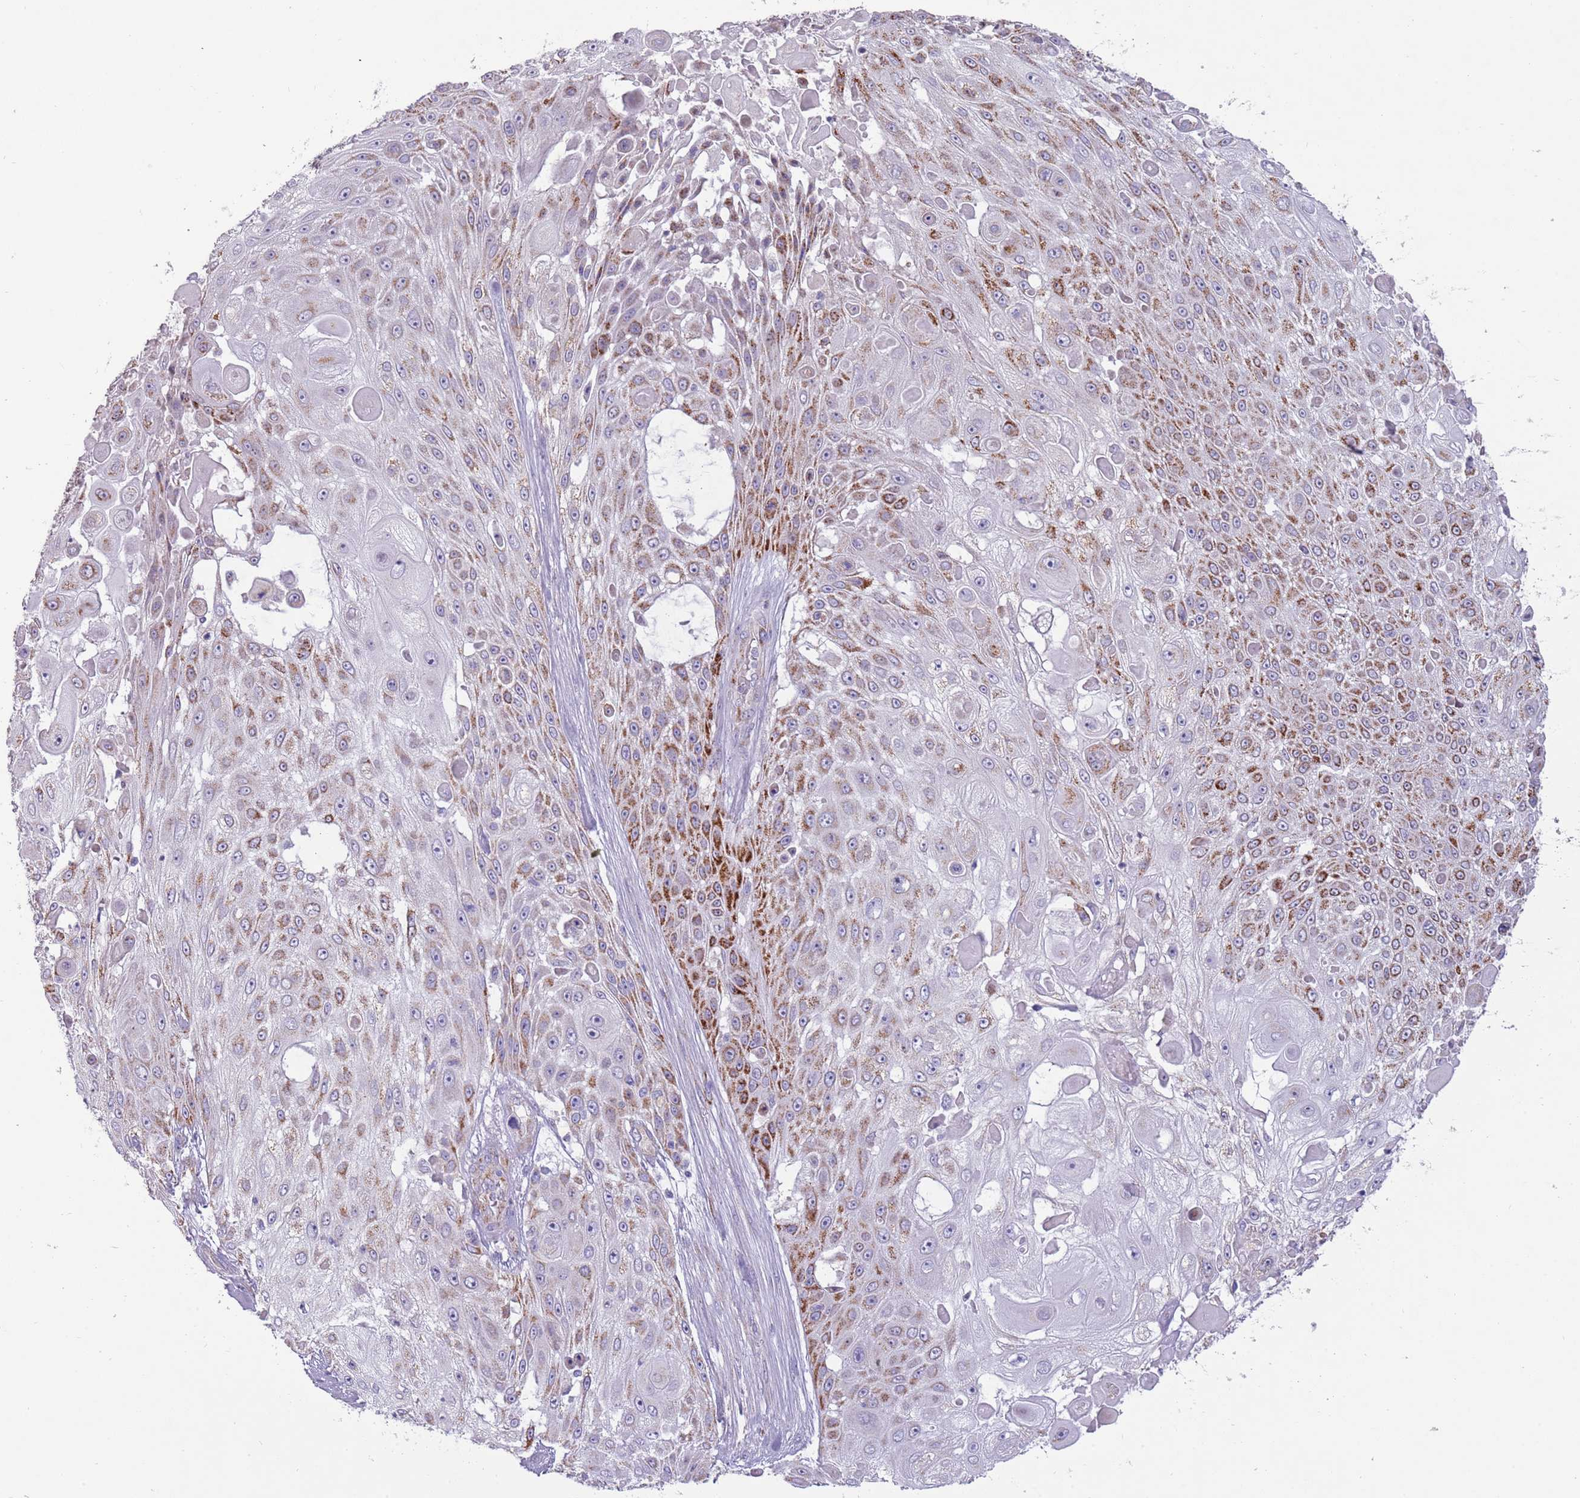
{"staining": {"intensity": "strong", "quantity": "25%-75%", "location": "cytoplasmic/membranous"}, "tissue": "skin cancer", "cell_type": "Tumor cells", "image_type": "cancer", "snomed": [{"axis": "morphology", "description": "Squamous cell carcinoma, NOS"}, {"axis": "topography", "description": "Skin"}], "caption": "A histopathology image of human skin squamous cell carcinoma stained for a protein exhibits strong cytoplasmic/membranous brown staining in tumor cells.", "gene": "RNF222", "patient": {"sex": "female", "age": 86}}